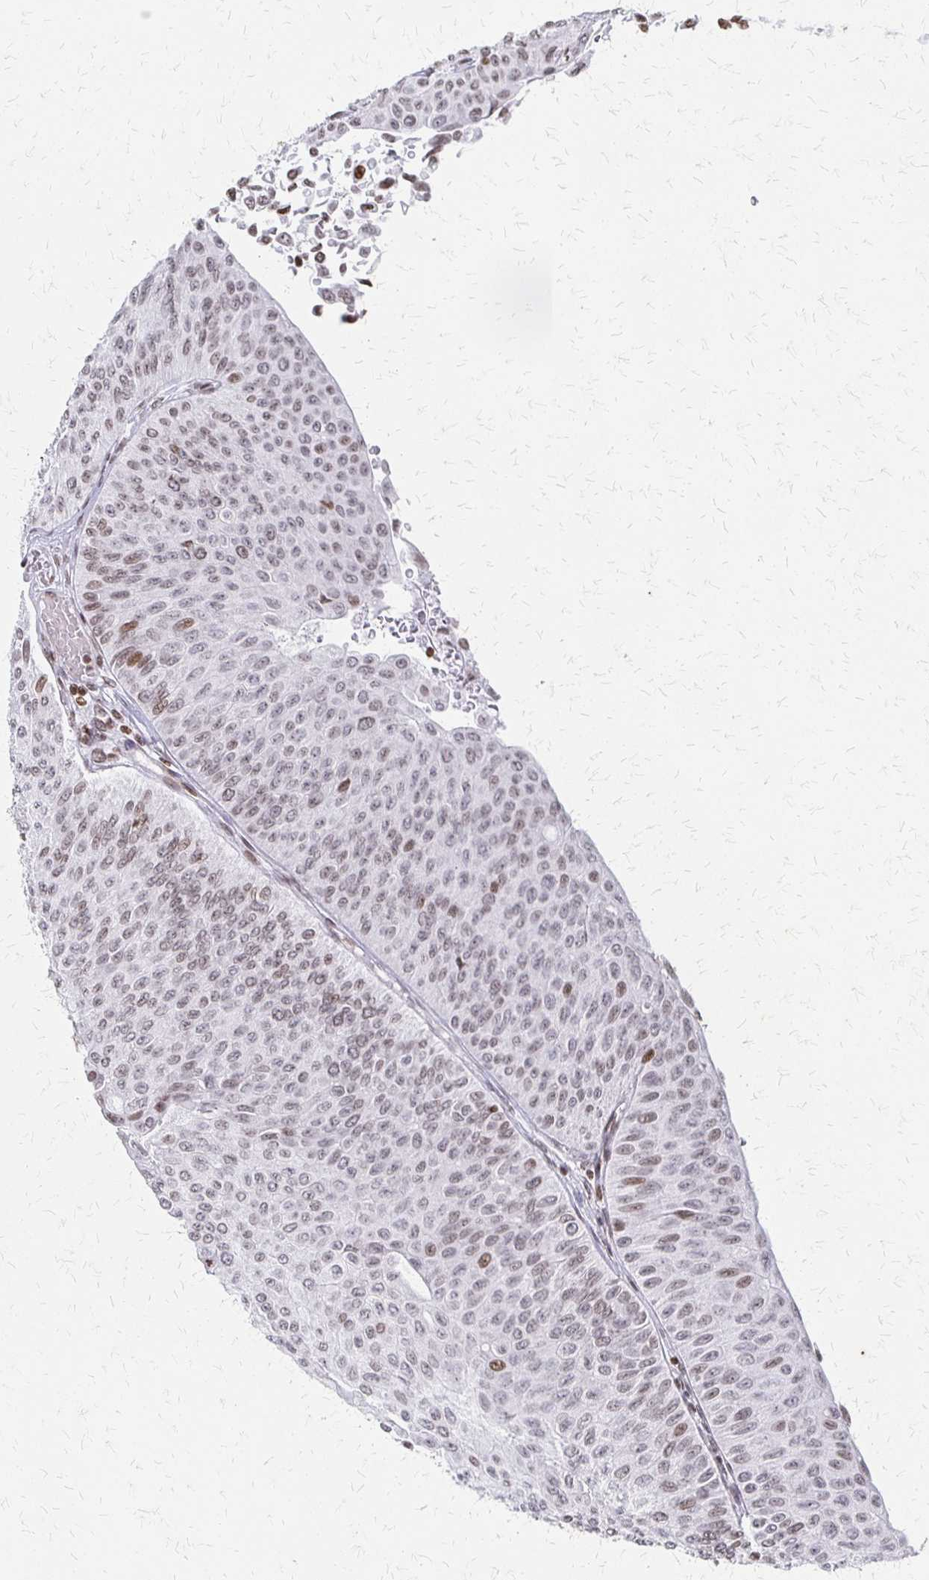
{"staining": {"intensity": "weak", "quantity": "25%-75%", "location": "nuclear"}, "tissue": "urothelial cancer", "cell_type": "Tumor cells", "image_type": "cancer", "snomed": [{"axis": "morphology", "description": "Urothelial carcinoma, NOS"}, {"axis": "topography", "description": "Urinary bladder"}], "caption": "The immunohistochemical stain highlights weak nuclear staining in tumor cells of transitional cell carcinoma tissue.", "gene": "ZNF280C", "patient": {"sex": "male", "age": 59}}